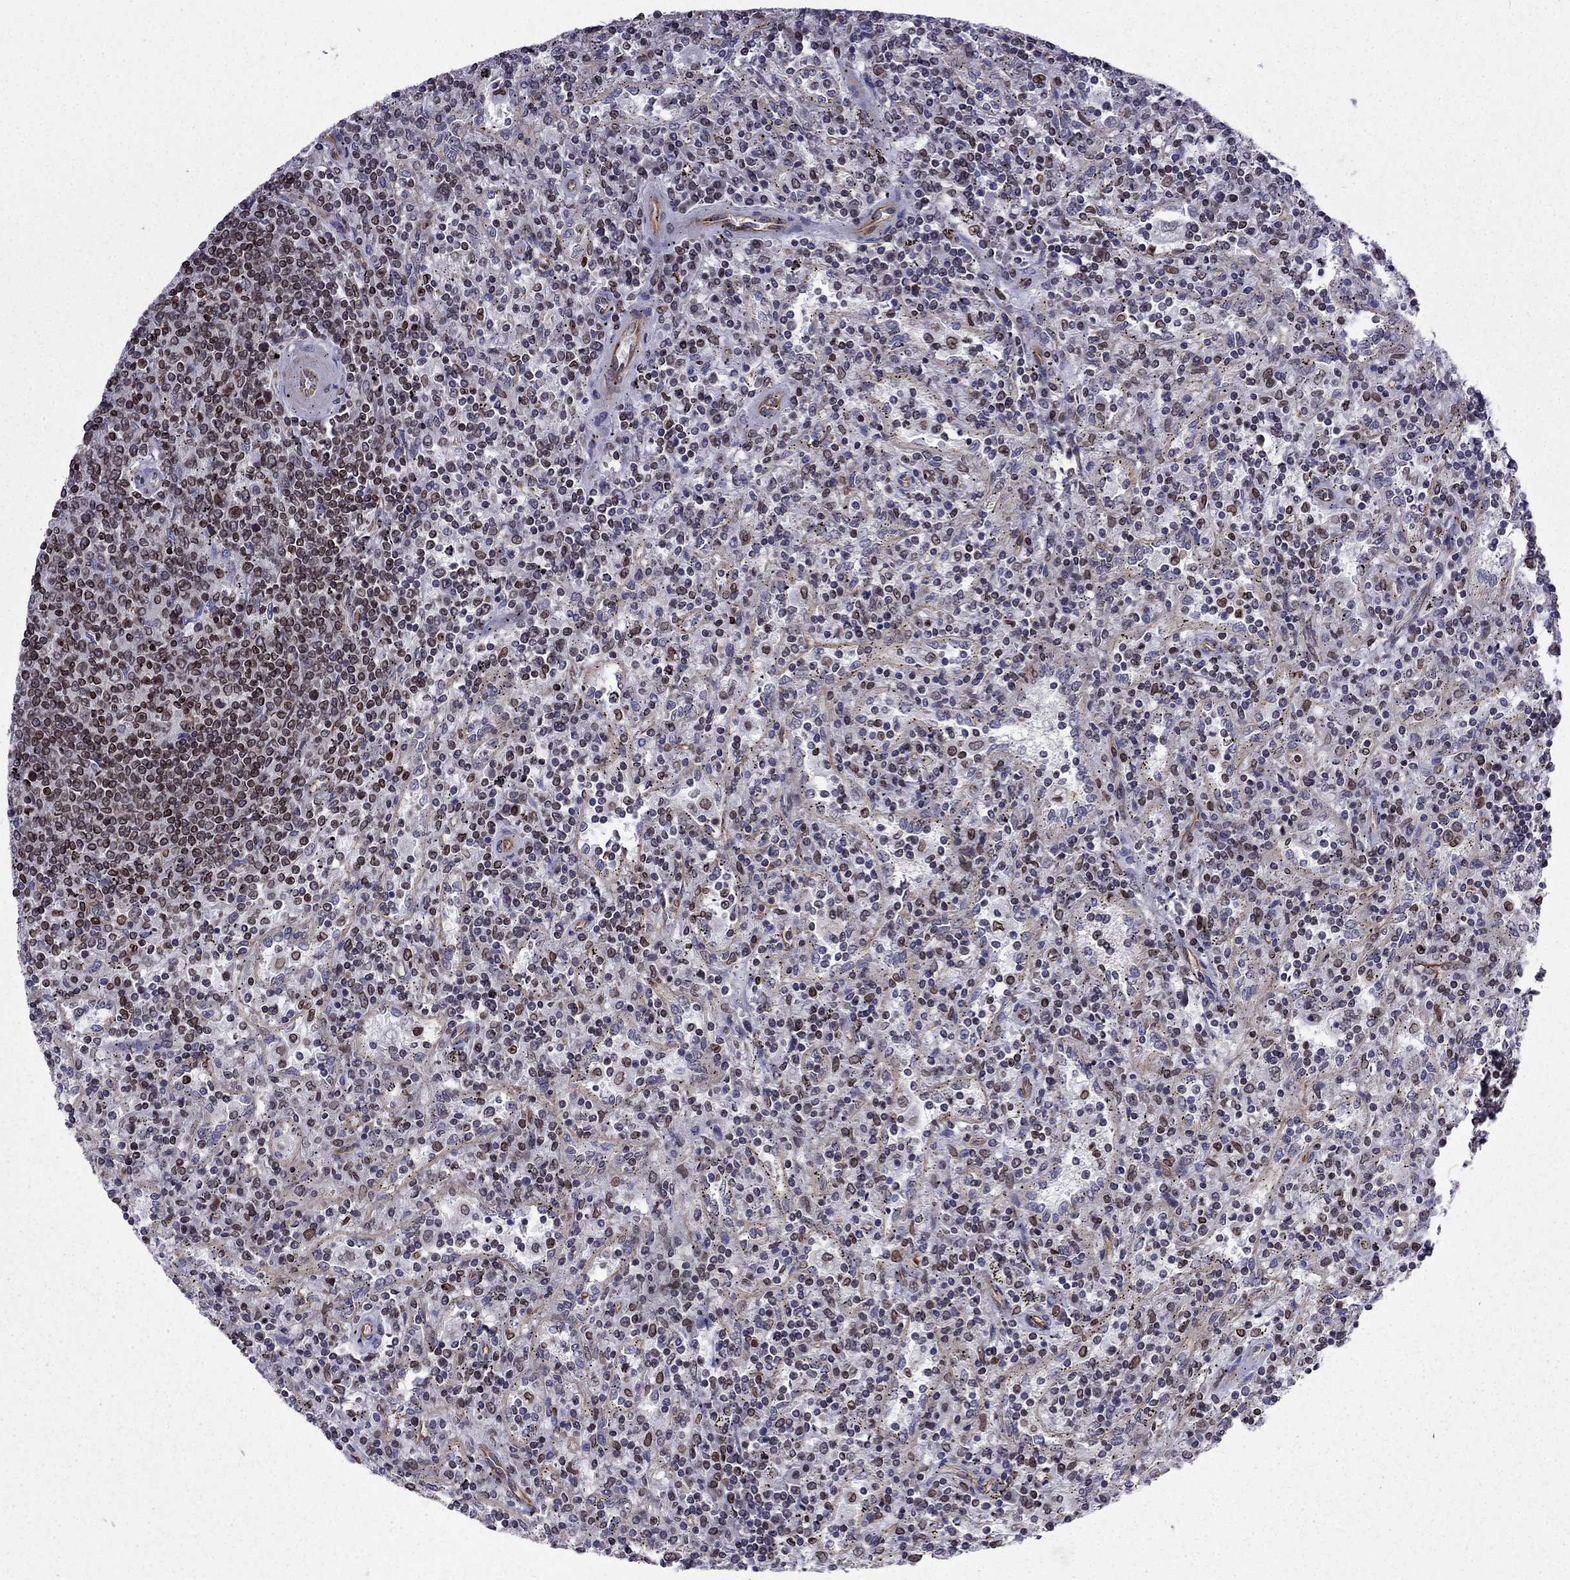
{"staining": {"intensity": "moderate", "quantity": "<25%", "location": "nuclear"}, "tissue": "lymphoma", "cell_type": "Tumor cells", "image_type": "cancer", "snomed": [{"axis": "morphology", "description": "Malignant lymphoma, non-Hodgkin's type, Low grade"}, {"axis": "topography", "description": "Lymph node"}], "caption": "Immunohistochemical staining of human lymphoma exhibits low levels of moderate nuclear protein staining in about <25% of tumor cells.", "gene": "CDC42BPA", "patient": {"sex": "male", "age": 52}}